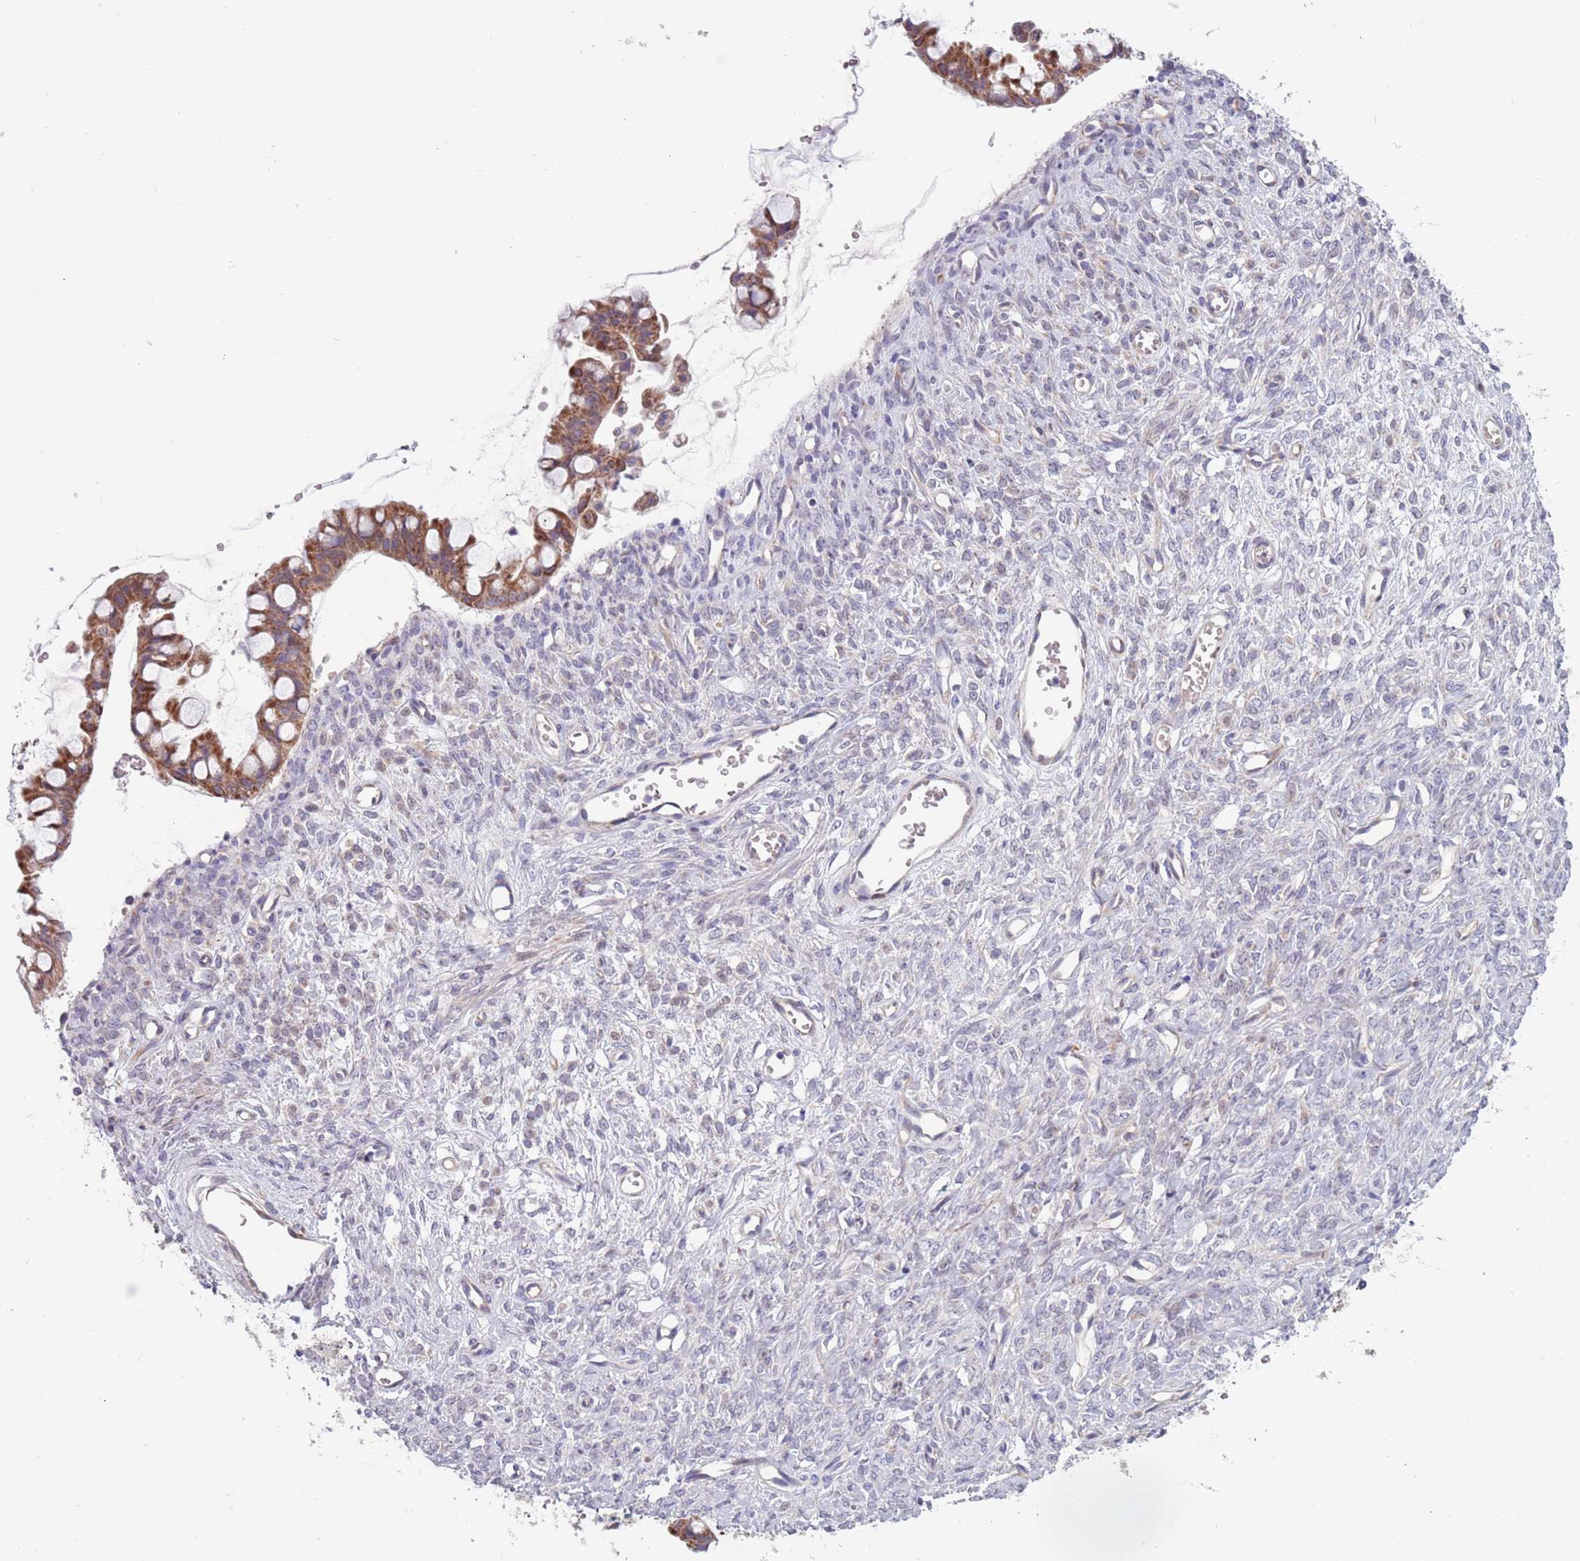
{"staining": {"intensity": "moderate", "quantity": ">75%", "location": "cytoplasmic/membranous"}, "tissue": "ovarian cancer", "cell_type": "Tumor cells", "image_type": "cancer", "snomed": [{"axis": "morphology", "description": "Cystadenocarcinoma, mucinous, NOS"}, {"axis": "topography", "description": "Ovary"}], "caption": "Ovarian cancer tissue demonstrates moderate cytoplasmic/membranous staining in about >75% of tumor cells", "gene": "TYW1", "patient": {"sex": "female", "age": 73}}